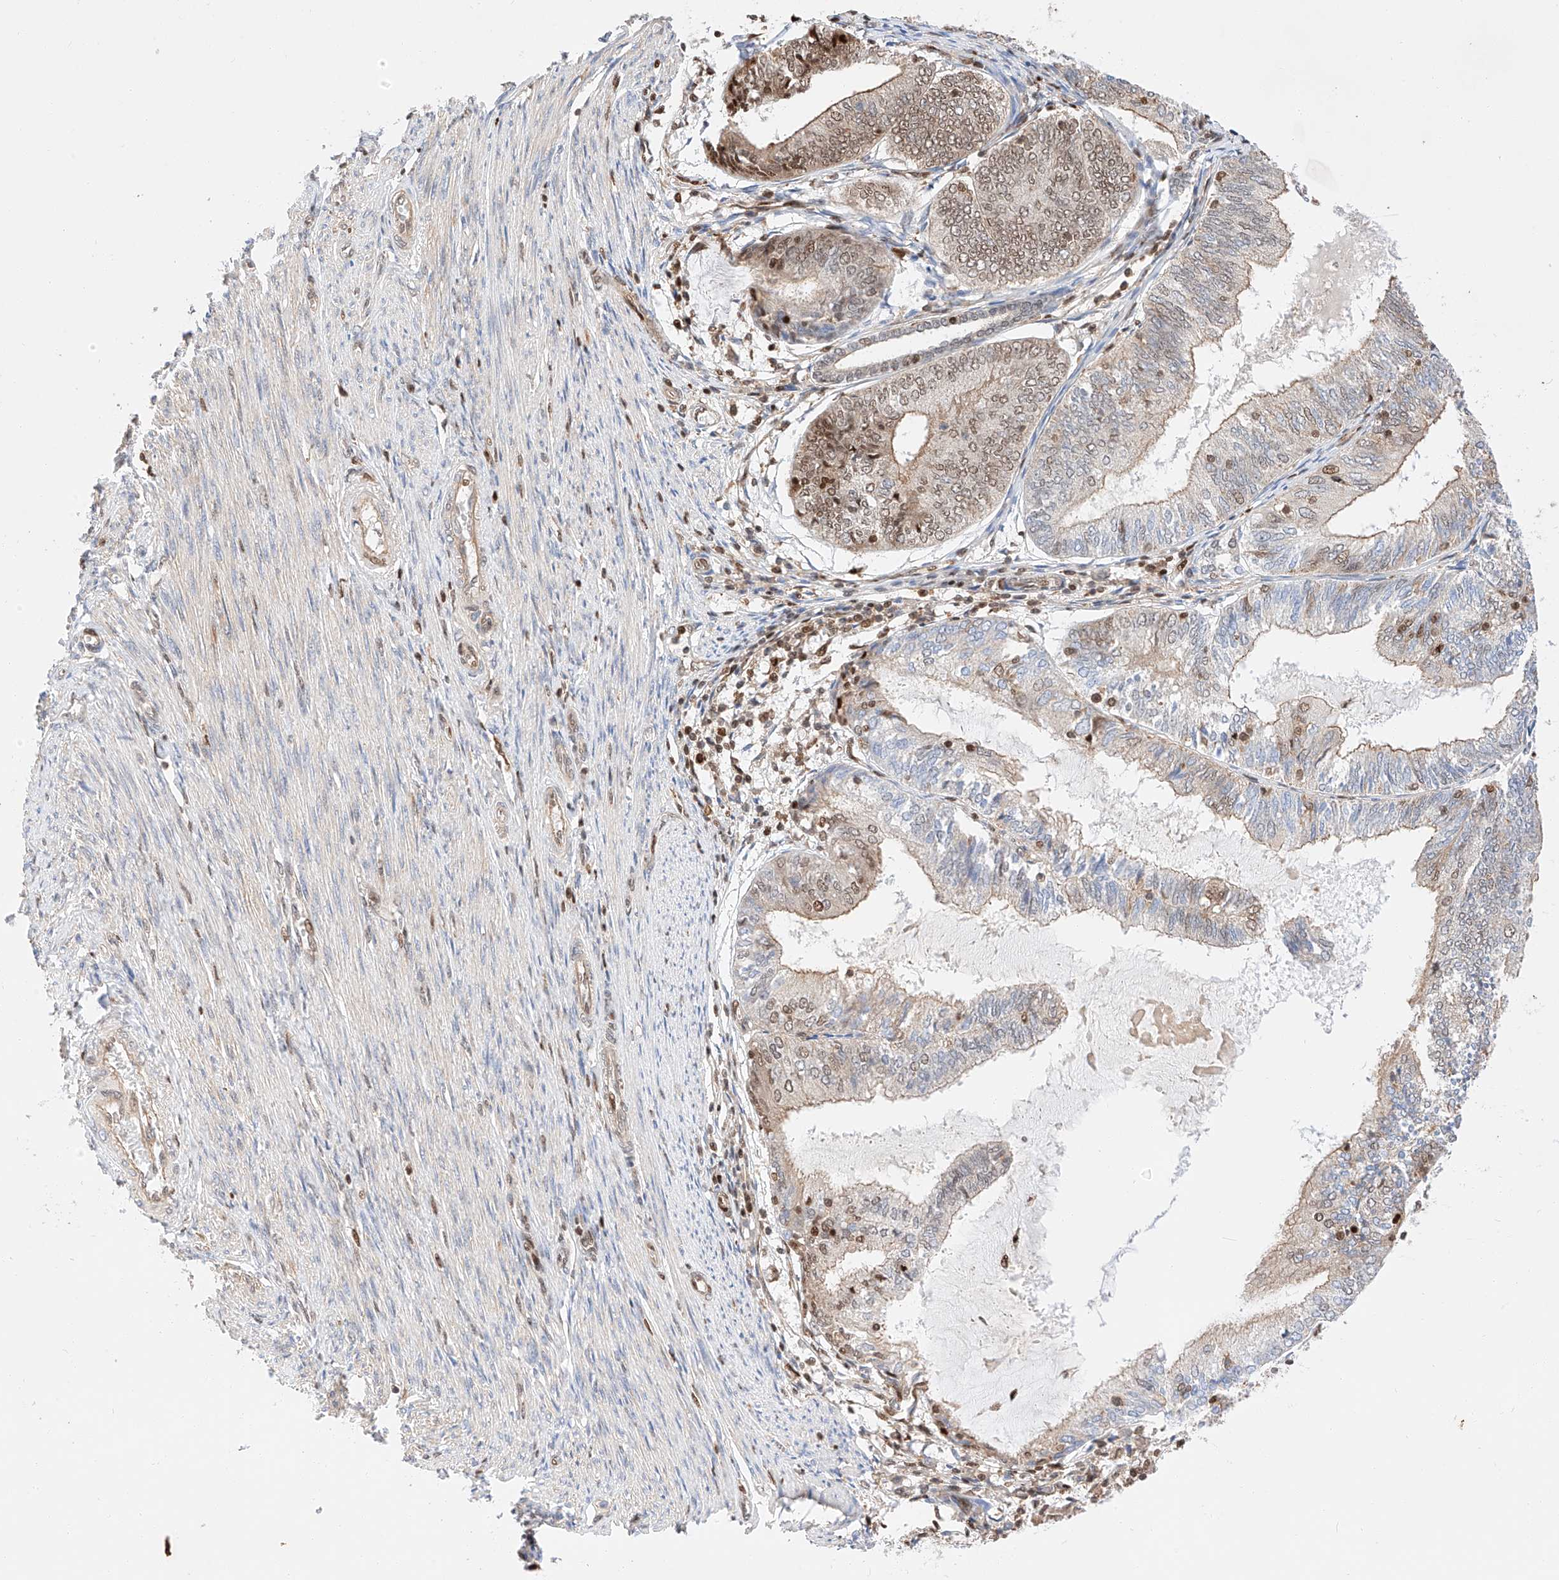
{"staining": {"intensity": "moderate", "quantity": "25%-75%", "location": "cytoplasmic/membranous,nuclear"}, "tissue": "endometrial cancer", "cell_type": "Tumor cells", "image_type": "cancer", "snomed": [{"axis": "morphology", "description": "Adenocarcinoma, NOS"}, {"axis": "topography", "description": "Endometrium"}], "caption": "Endometrial cancer (adenocarcinoma) stained with a protein marker demonstrates moderate staining in tumor cells.", "gene": "HDAC9", "patient": {"sex": "female", "age": 81}}